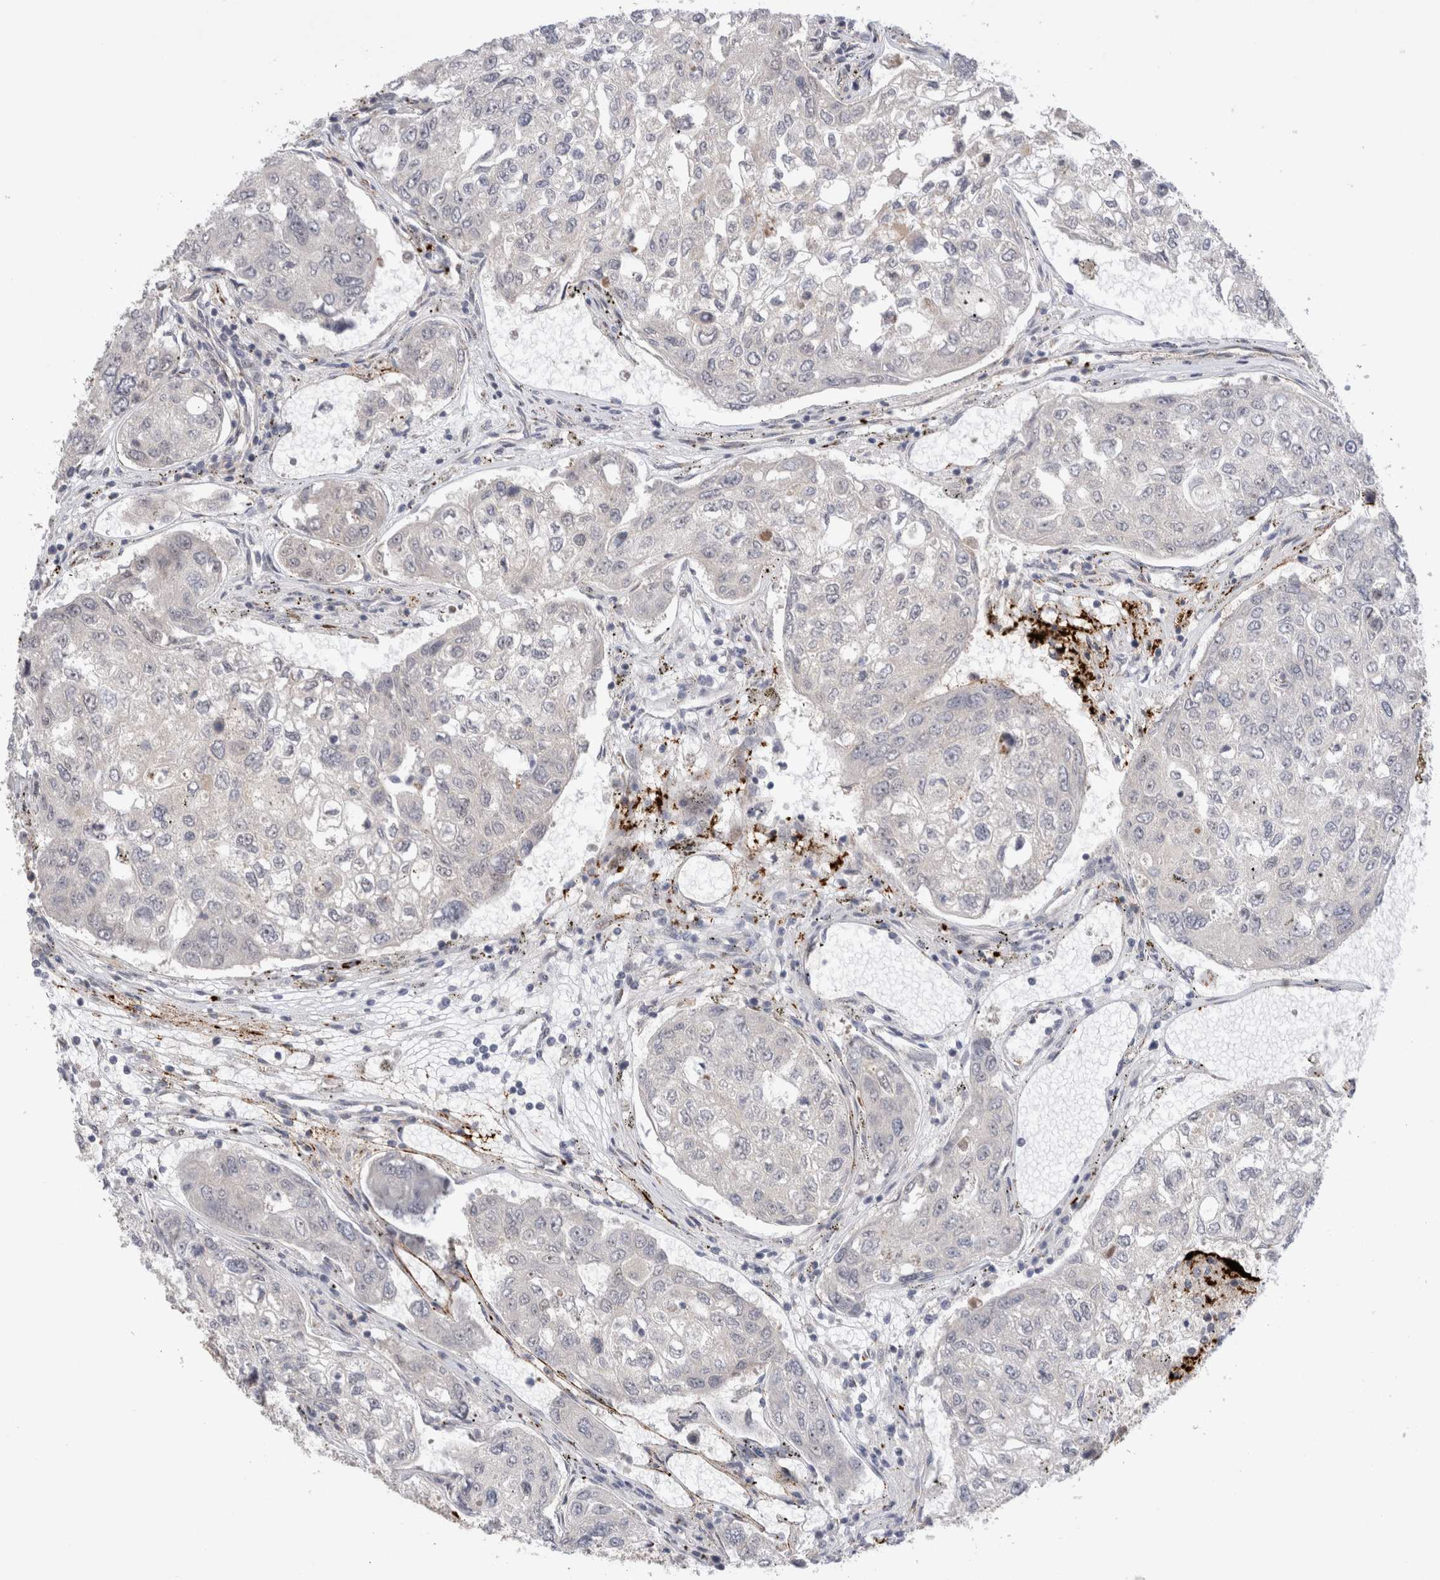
{"staining": {"intensity": "negative", "quantity": "none", "location": "none"}, "tissue": "urothelial cancer", "cell_type": "Tumor cells", "image_type": "cancer", "snomed": [{"axis": "morphology", "description": "Urothelial carcinoma, High grade"}, {"axis": "topography", "description": "Lymph node"}, {"axis": "topography", "description": "Urinary bladder"}], "caption": "This is an IHC image of human high-grade urothelial carcinoma. There is no expression in tumor cells.", "gene": "VPS28", "patient": {"sex": "male", "age": 51}}